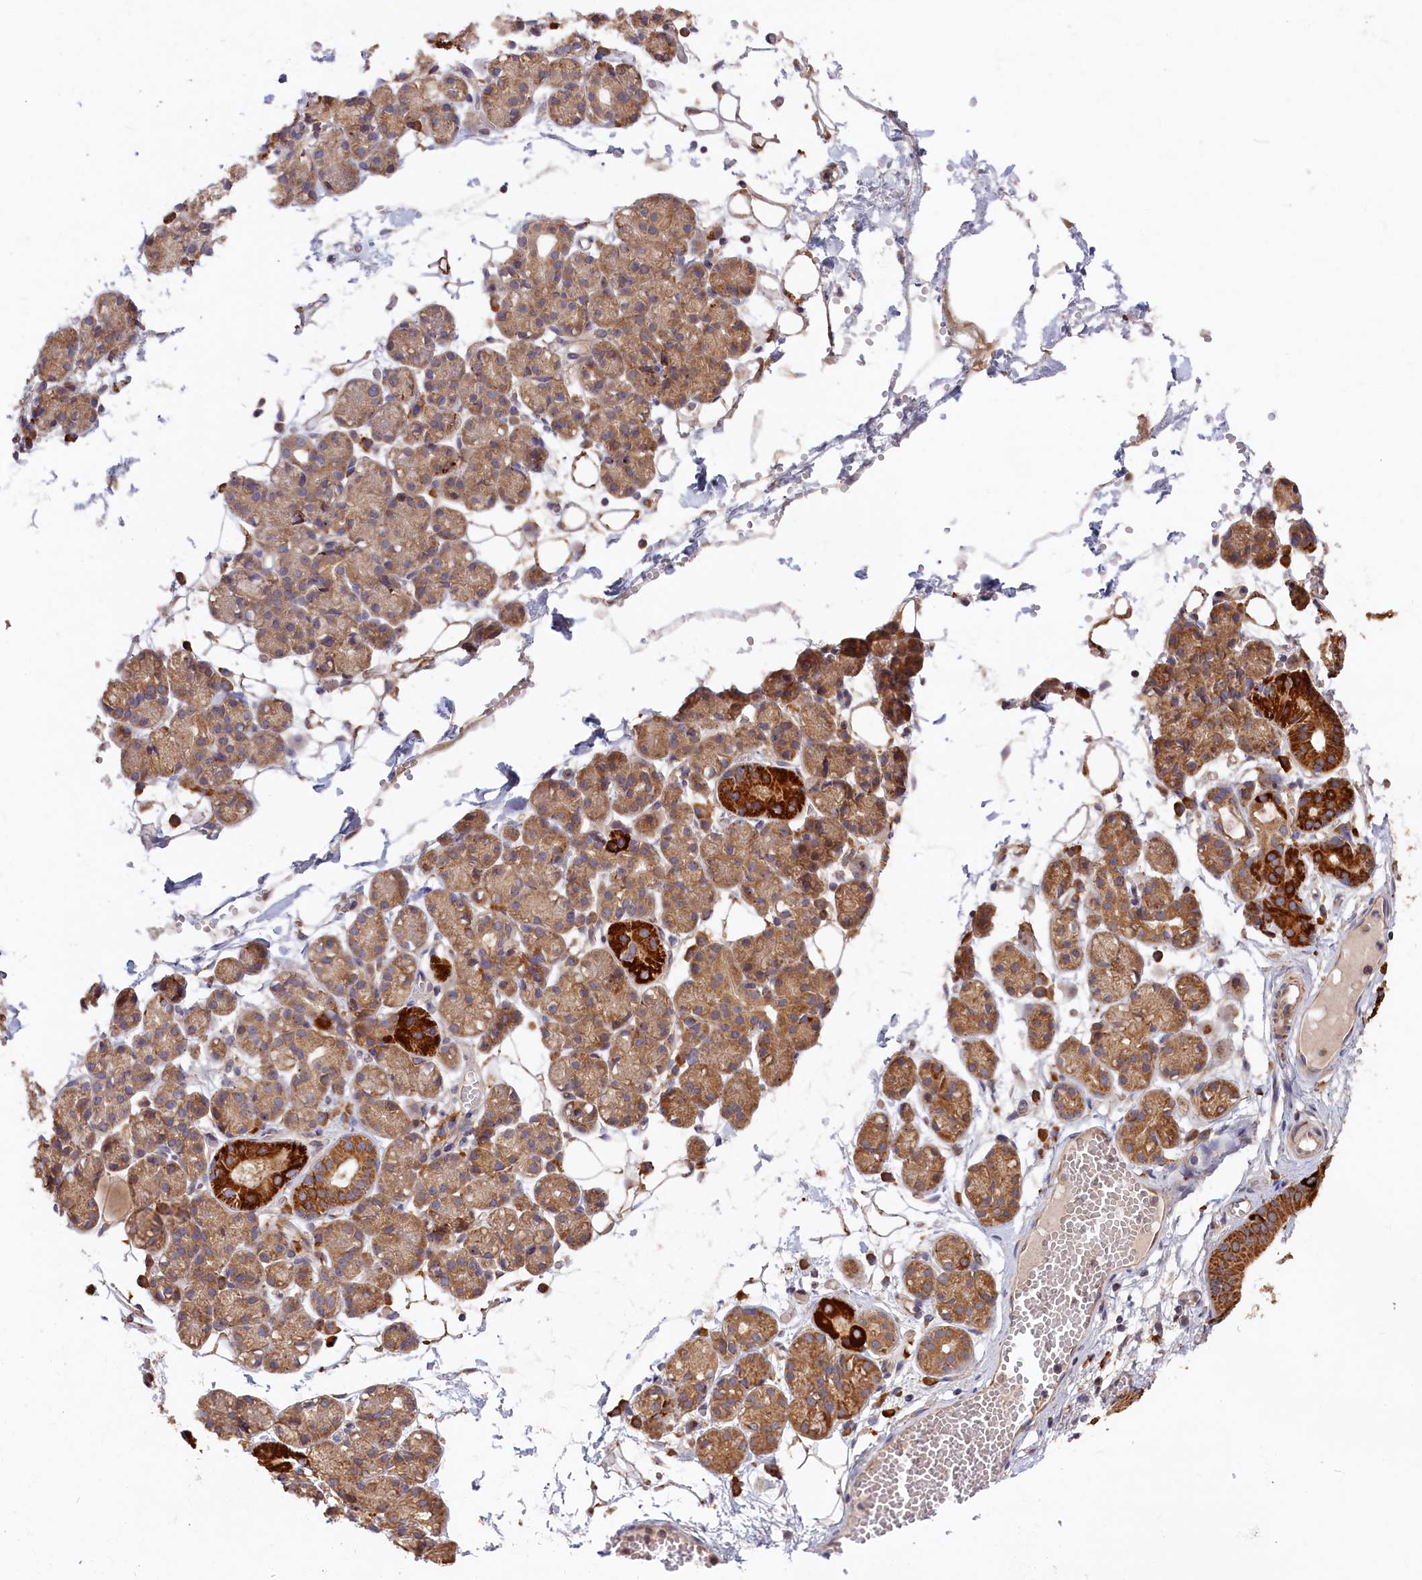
{"staining": {"intensity": "strong", "quantity": "25%-75%", "location": "cytoplasmic/membranous"}, "tissue": "salivary gland", "cell_type": "Glandular cells", "image_type": "normal", "snomed": [{"axis": "morphology", "description": "Normal tissue, NOS"}, {"axis": "topography", "description": "Salivary gland"}], "caption": "IHC histopathology image of unremarkable salivary gland stained for a protein (brown), which reveals high levels of strong cytoplasmic/membranous expression in about 25%-75% of glandular cells.", "gene": "CEP44", "patient": {"sex": "male", "age": 63}}